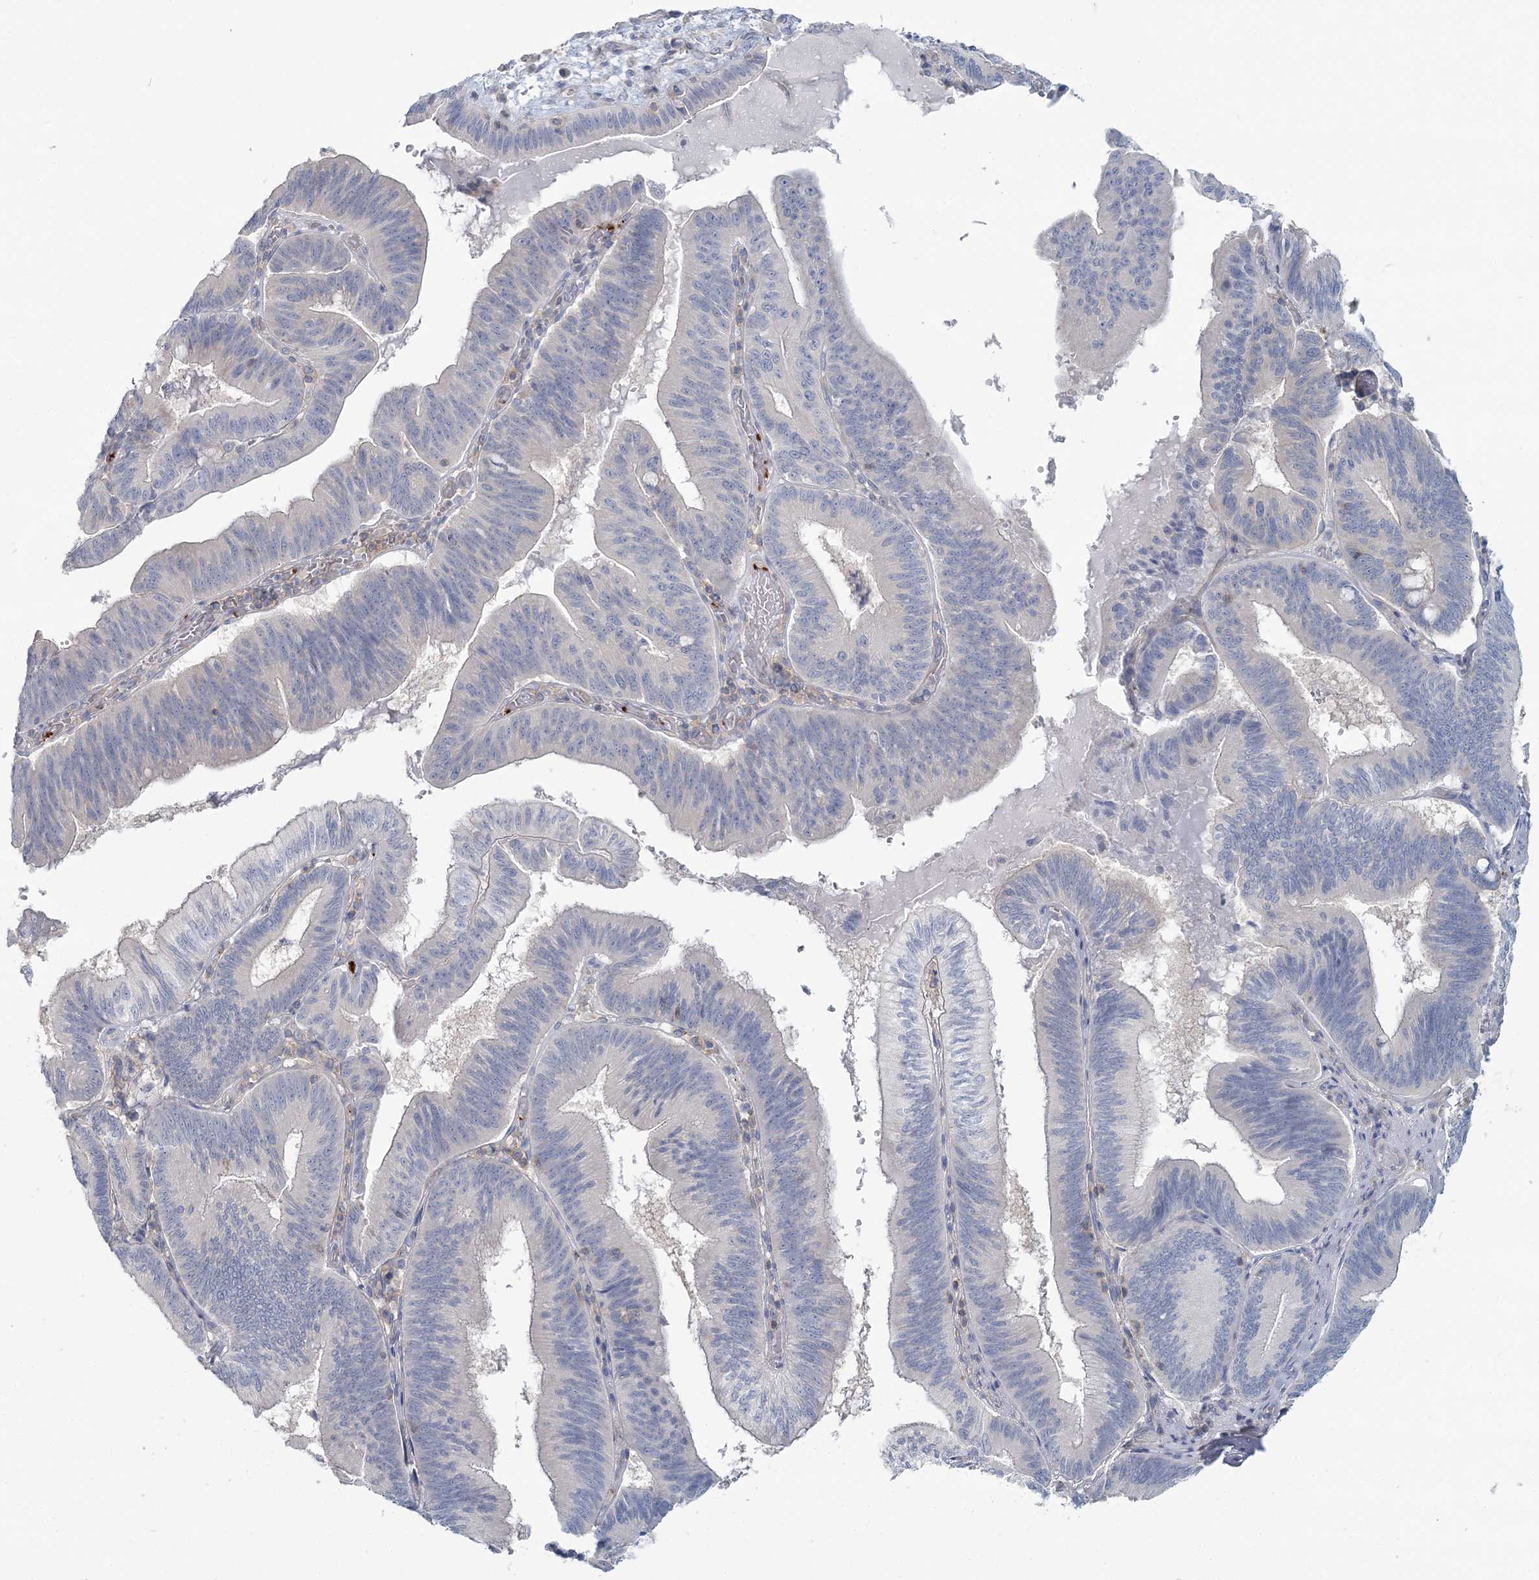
{"staining": {"intensity": "negative", "quantity": "none", "location": "none"}, "tissue": "pancreatic cancer", "cell_type": "Tumor cells", "image_type": "cancer", "snomed": [{"axis": "morphology", "description": "Adenocarcinoma, NOS"}, {"axis": "topography", "description": "Pancreas"}], "caption": "High power microscopy photomicrograph of an IHC photomicrograph of pancreatic adenocarcinoma, revealing no significant staining in tumor cells. (DAB immunohistochemistry (IHC), high magnification).", "gene": "CUEDC2", "patient": {"sex": "male", "age": 82}}